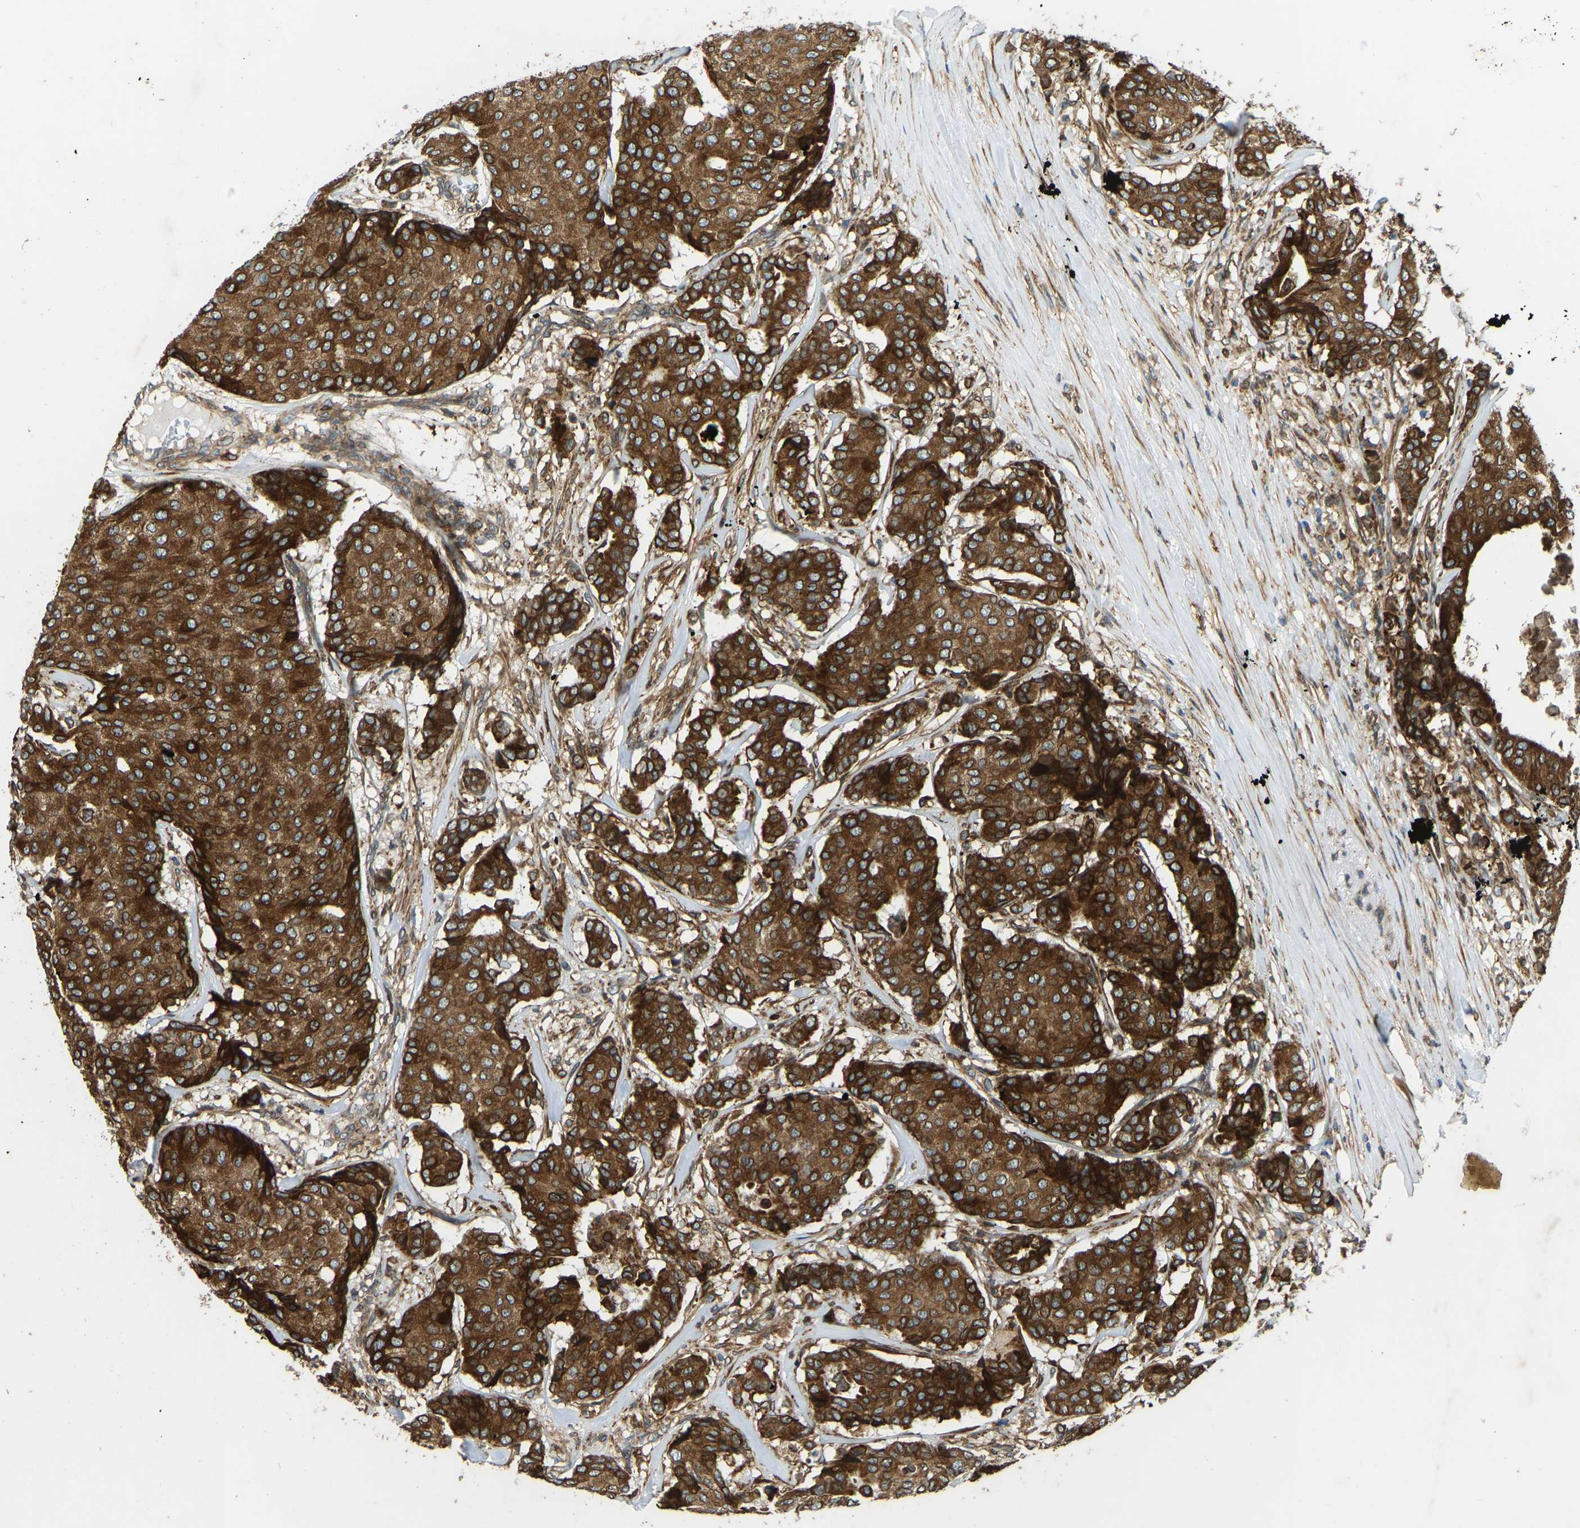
{"staining": {"intensity": "strong", "quantity": ">75%", "location": "cytoplasmic/membranous"}, "tissue": "breast cancer", "cell_type": "Tumor cells", "image_type": "cancer", "snomed": [{"axis": "morphology", "description": "Duct carcinoma"}, {"axis": "topography", "description": "Breast"}], "caption": "Breast cancer stained with a protein marker exhibits strong staining in tumor cells.", "gene": "OS9", "patient": {"sex": "female", "age": 75}}